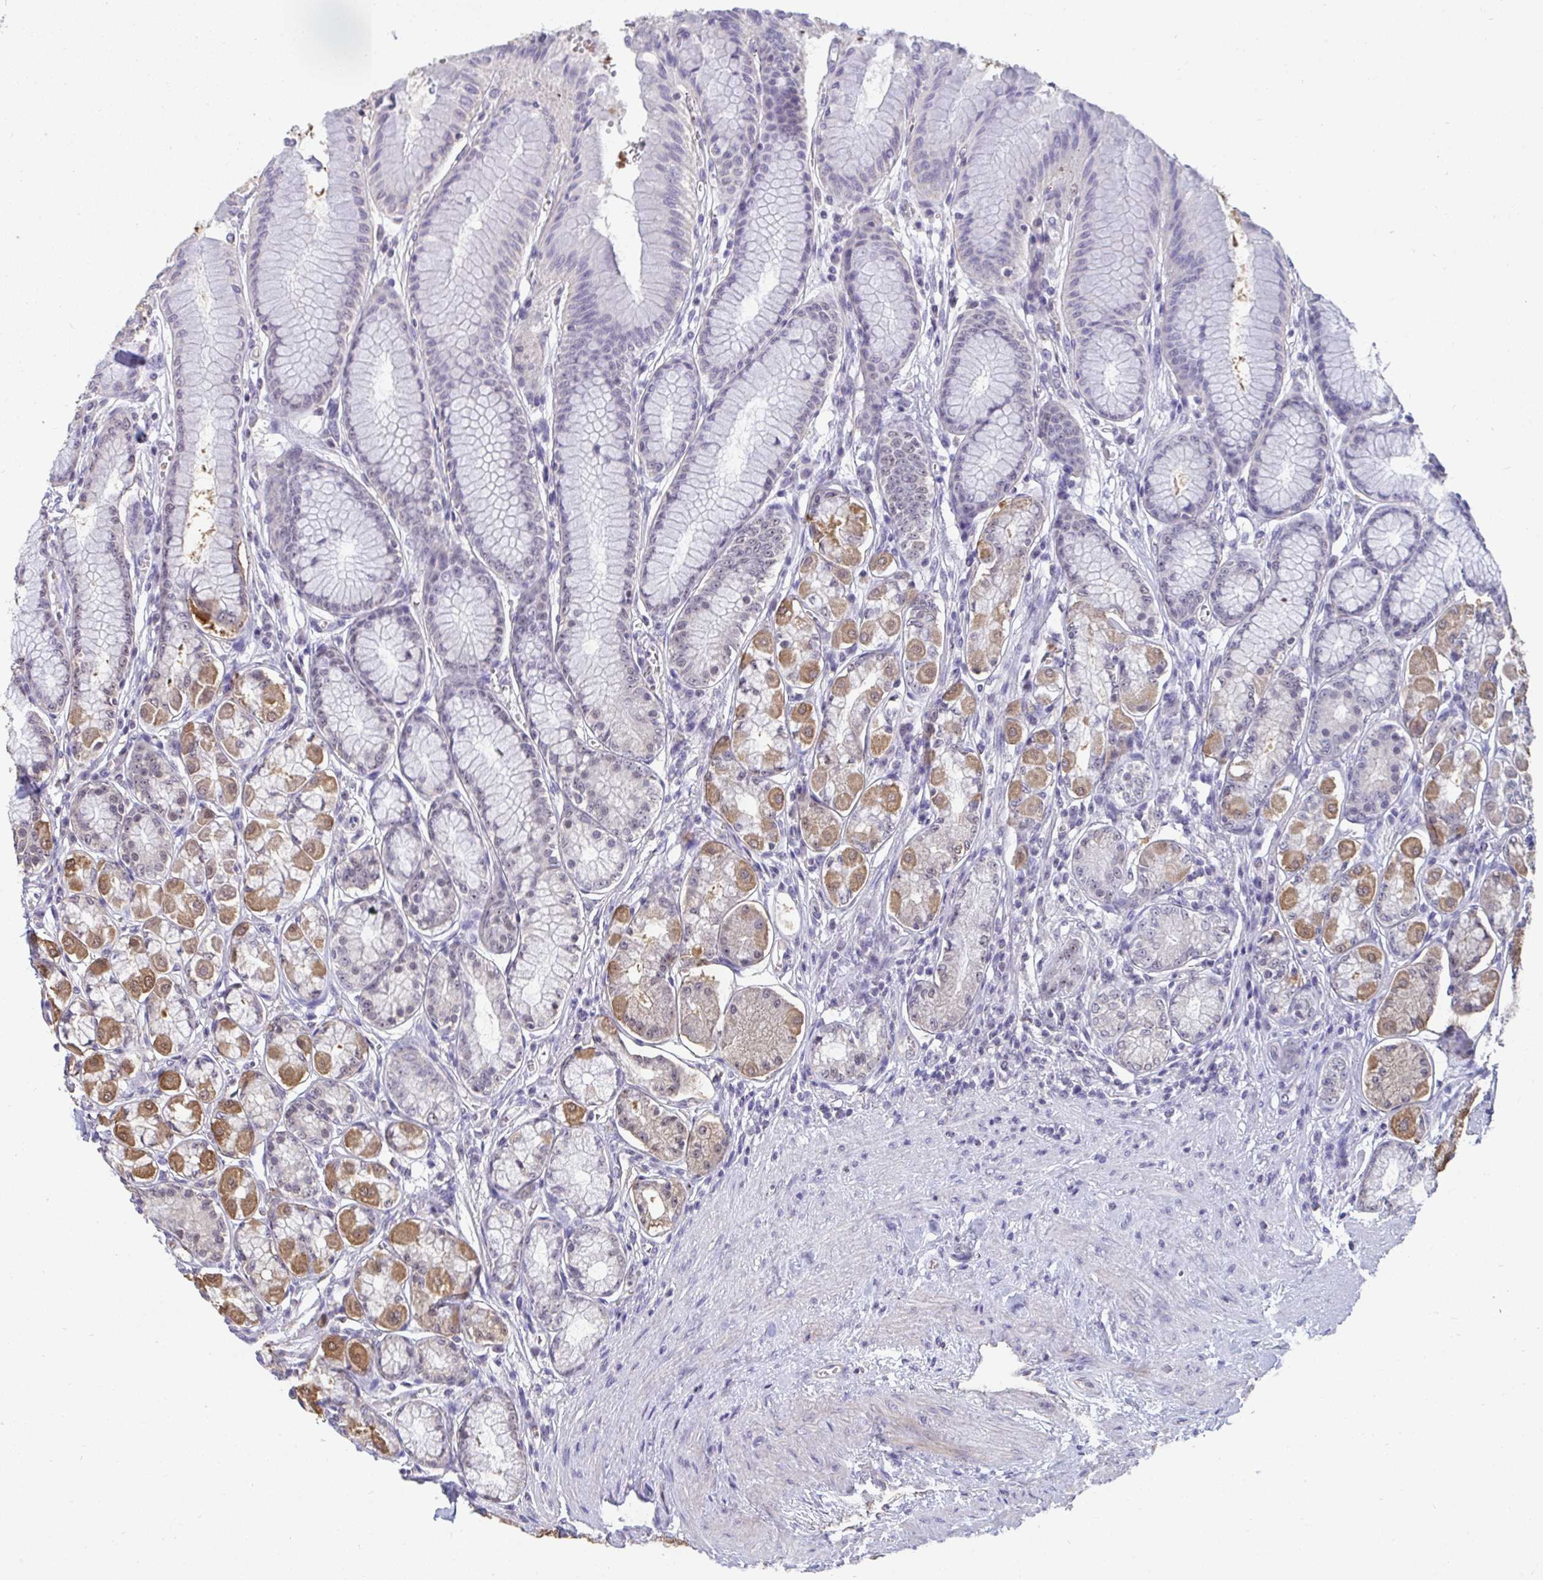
{"staining": {"intensity": "moderate", "quantity": "25%-75%", "location": "cytoplasmic/membranous,nuclear"}, "tissue": "stomach", "cell_type": "Glandular cells", "image_type": "normal", "snomed": [{"axis": "morphology", "description": "Normal tissue, NOS"}, {"axis": "topography", "description": "Stomach"}, {"axis": "topography", "description": "Stomach, lower"}], "caption": "IHC of benign stomach reveals medium levels of moderate cytoplasmic/membranous,nuclear staining in about 25%-75% of glandular cells. Immunohistochemistry stains the protein of interest in brown and the nuclei are stained blue.", "gene": "SENP3", "patient": {"sex": "male", "age": 76}}